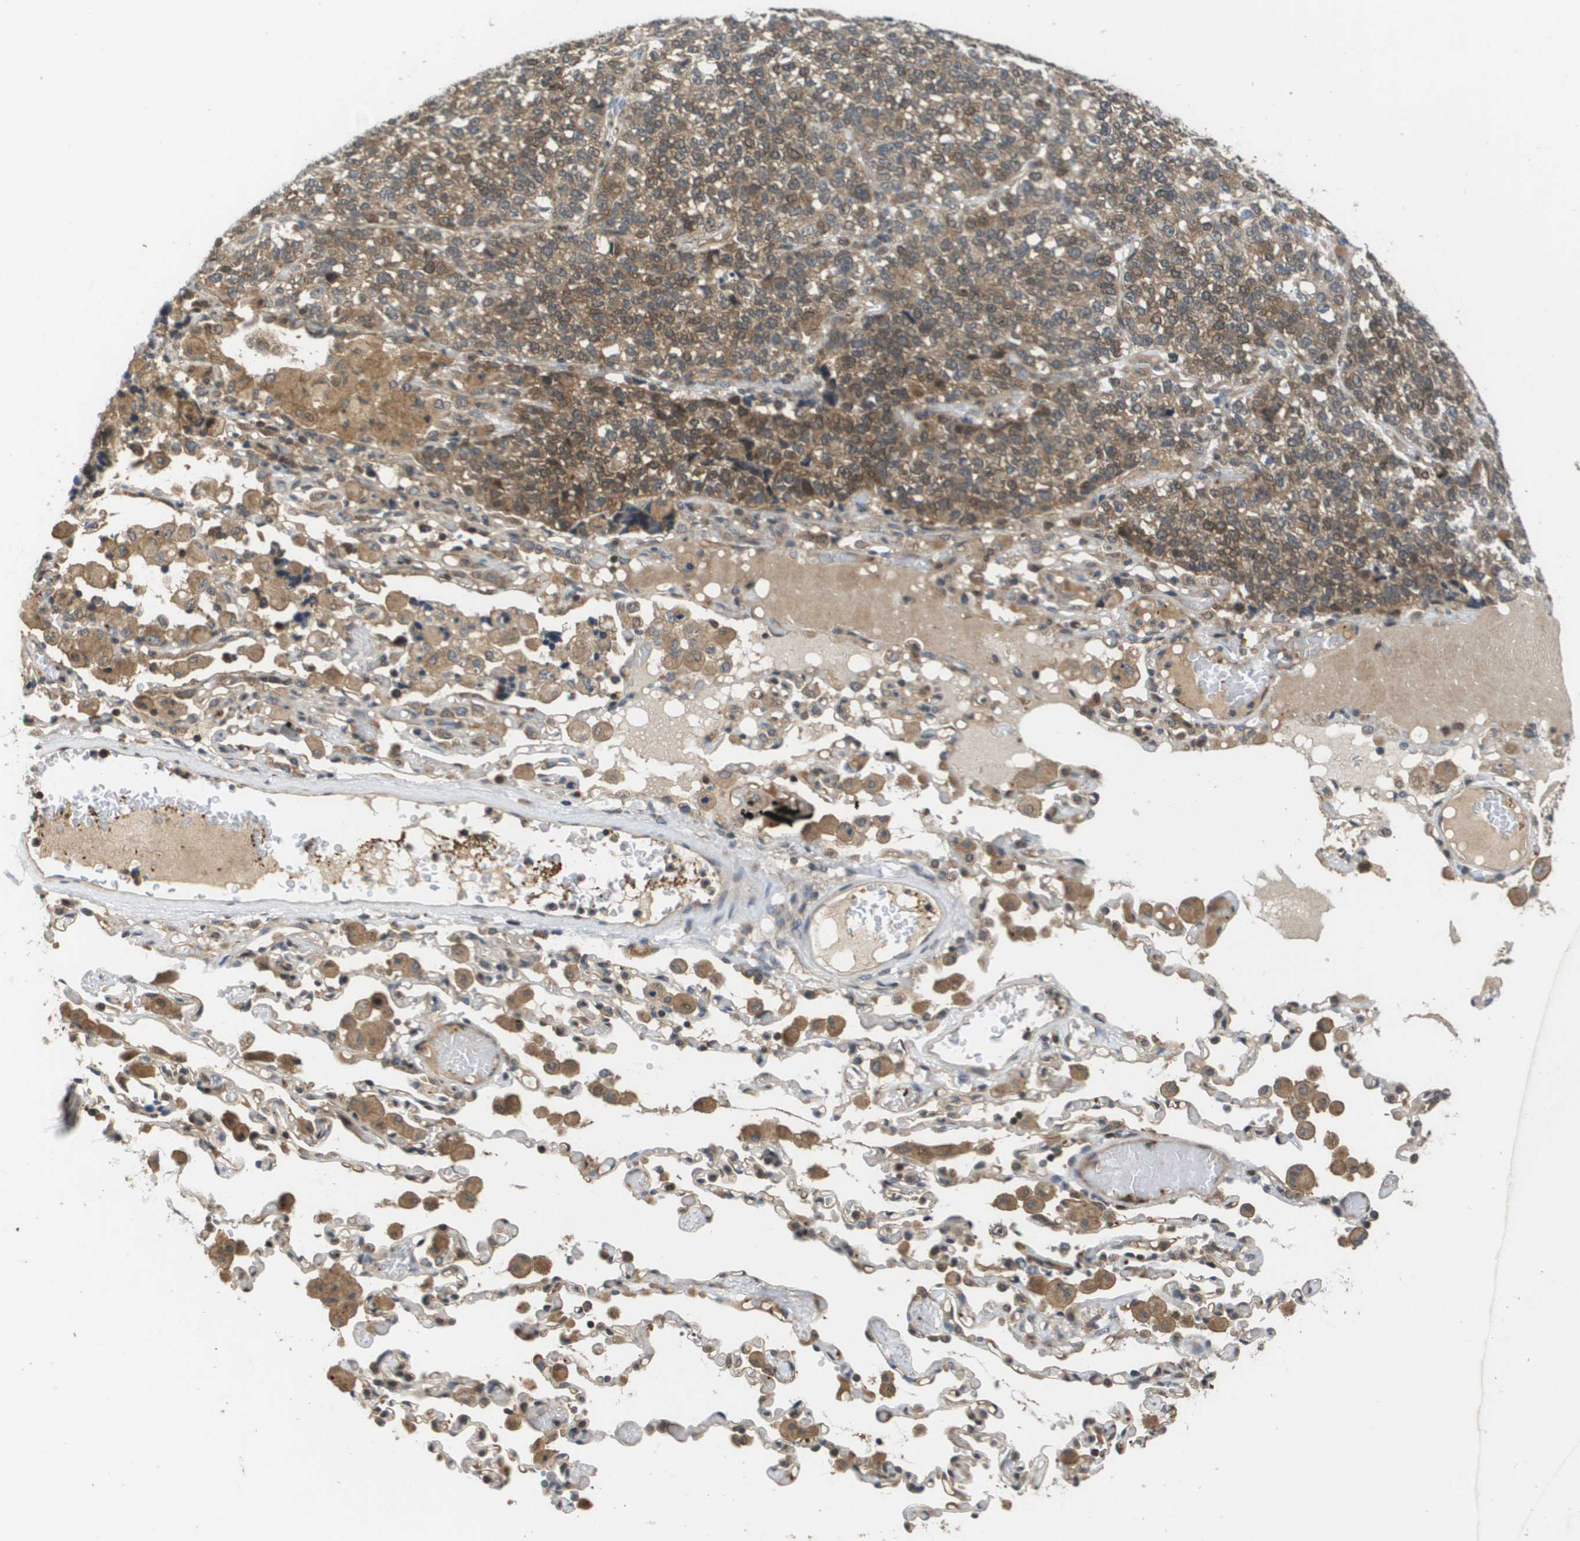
{"staining": {"intensity": "moderate", "quantity": "25%-75%", "location": "cytoplasmic/membranous"}, "tissue": "lung cancer", "cell_type": "Tumor cells", "image_type": "cancer", "snomed": [{"axis": "morphology", "description": "Adenocarcinoma, NOS"}, {"axis": "topography", "description": "Lung"}], "caption": "IHC photomicrograph of neoplastic tissue: adenocarcinoma (lung) stained using immunohistochemistry (IHC) demonstrates medium levels of moderate protein expression localized specifically in the cytoplasmic/membranous of tumor cells, appearing as a cytoplasmic/membranous brown color.", "gene": "RBM38", "patient": {"sex": "male", "age": 49}}